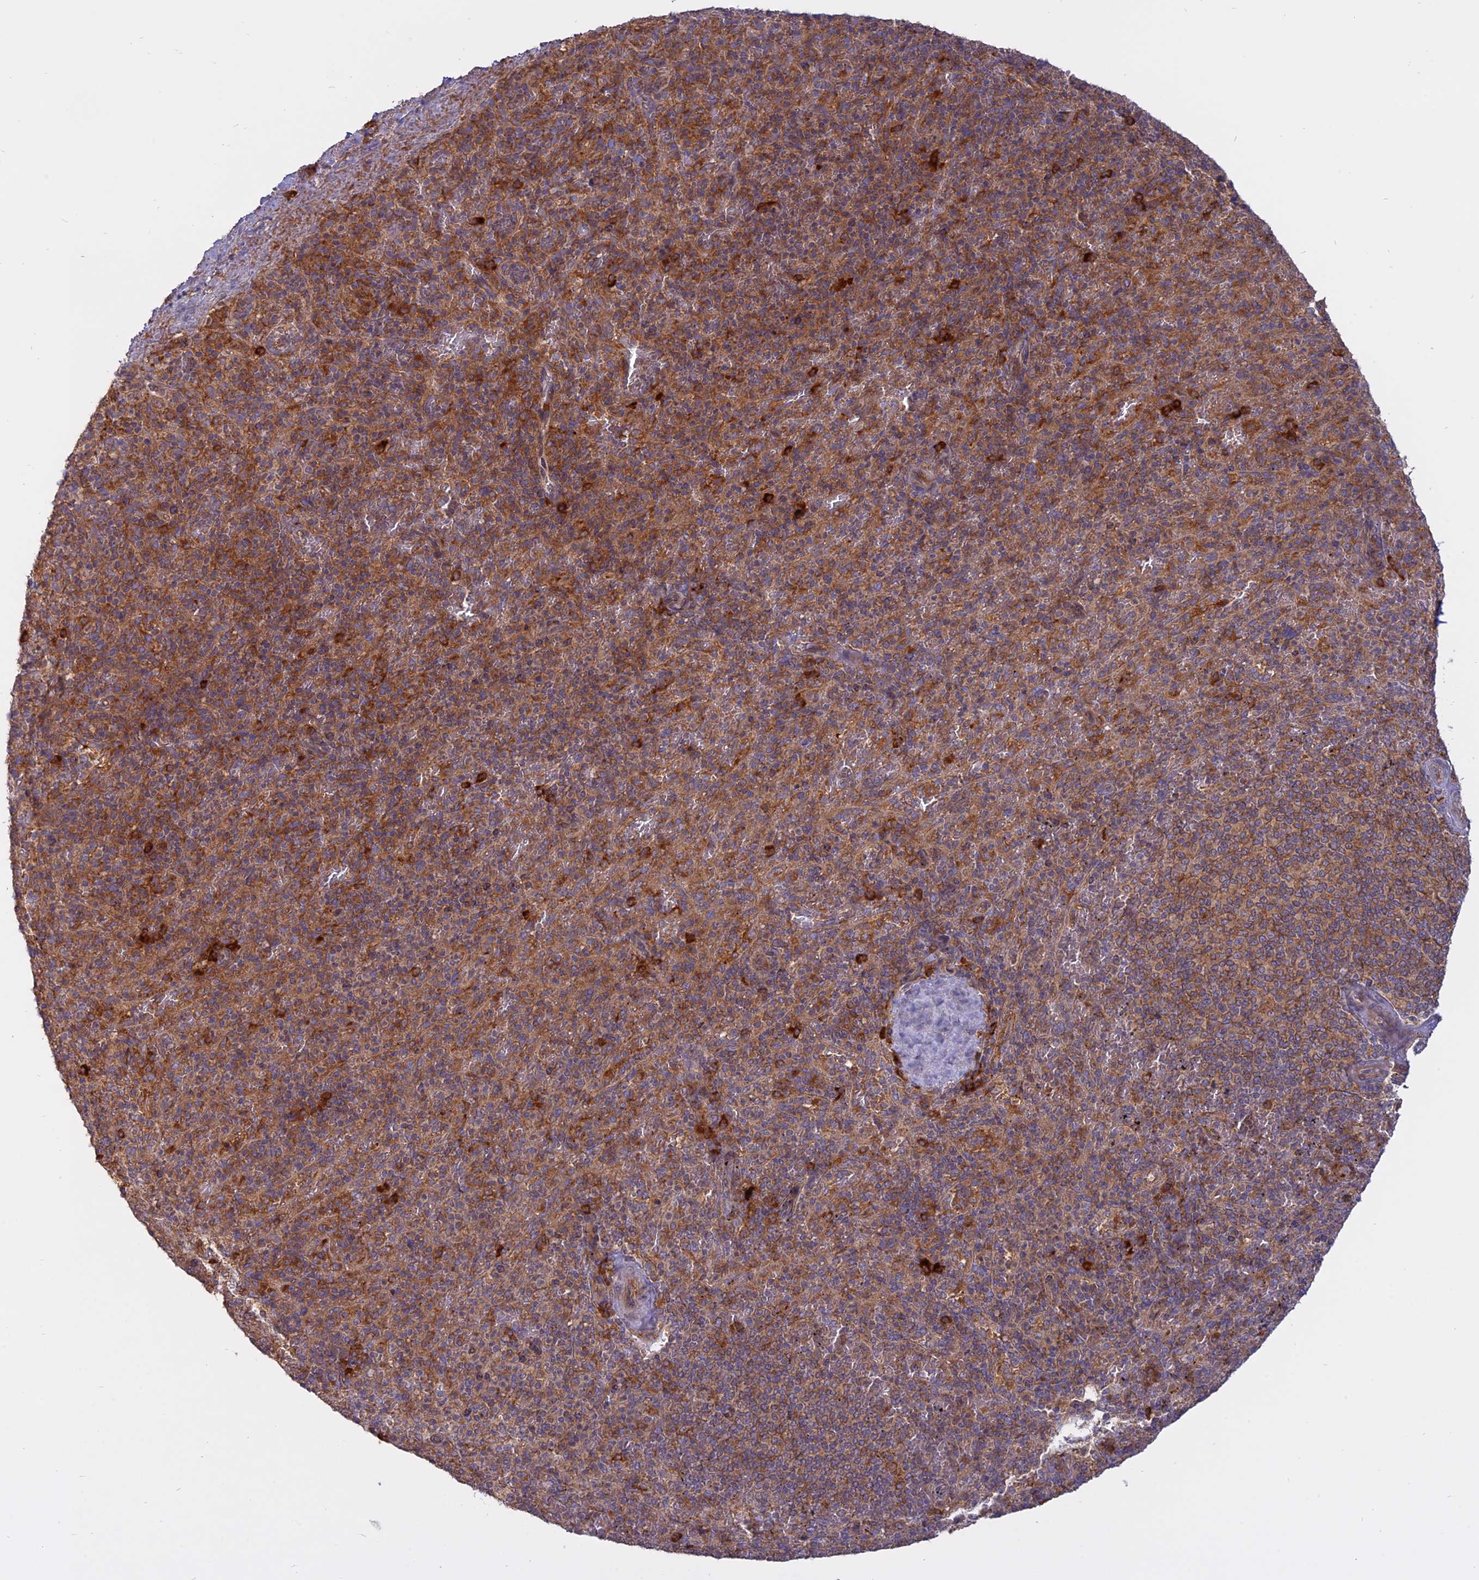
{"staining": {"intensity": "moderate", "quantity": "25%-75%", "location": "cytoplasmic/membranous"}, "tissue": "spleen", "cell_type": "Cells in red pulp", "image_type": "normal", "snomed": [{"axis": "morphology", "description": "Normal tissue, NOS"}, {"axis": "topography", "description": "Spleen"}], "caption": "Human spleen stained with a brown dye reveals moderate cytoplasmic/membranous positive expression in approximately 25%-75% of cells in red pulp.", "gene": "TMEM208", "patient": {"sex": "male", "age": 82}}